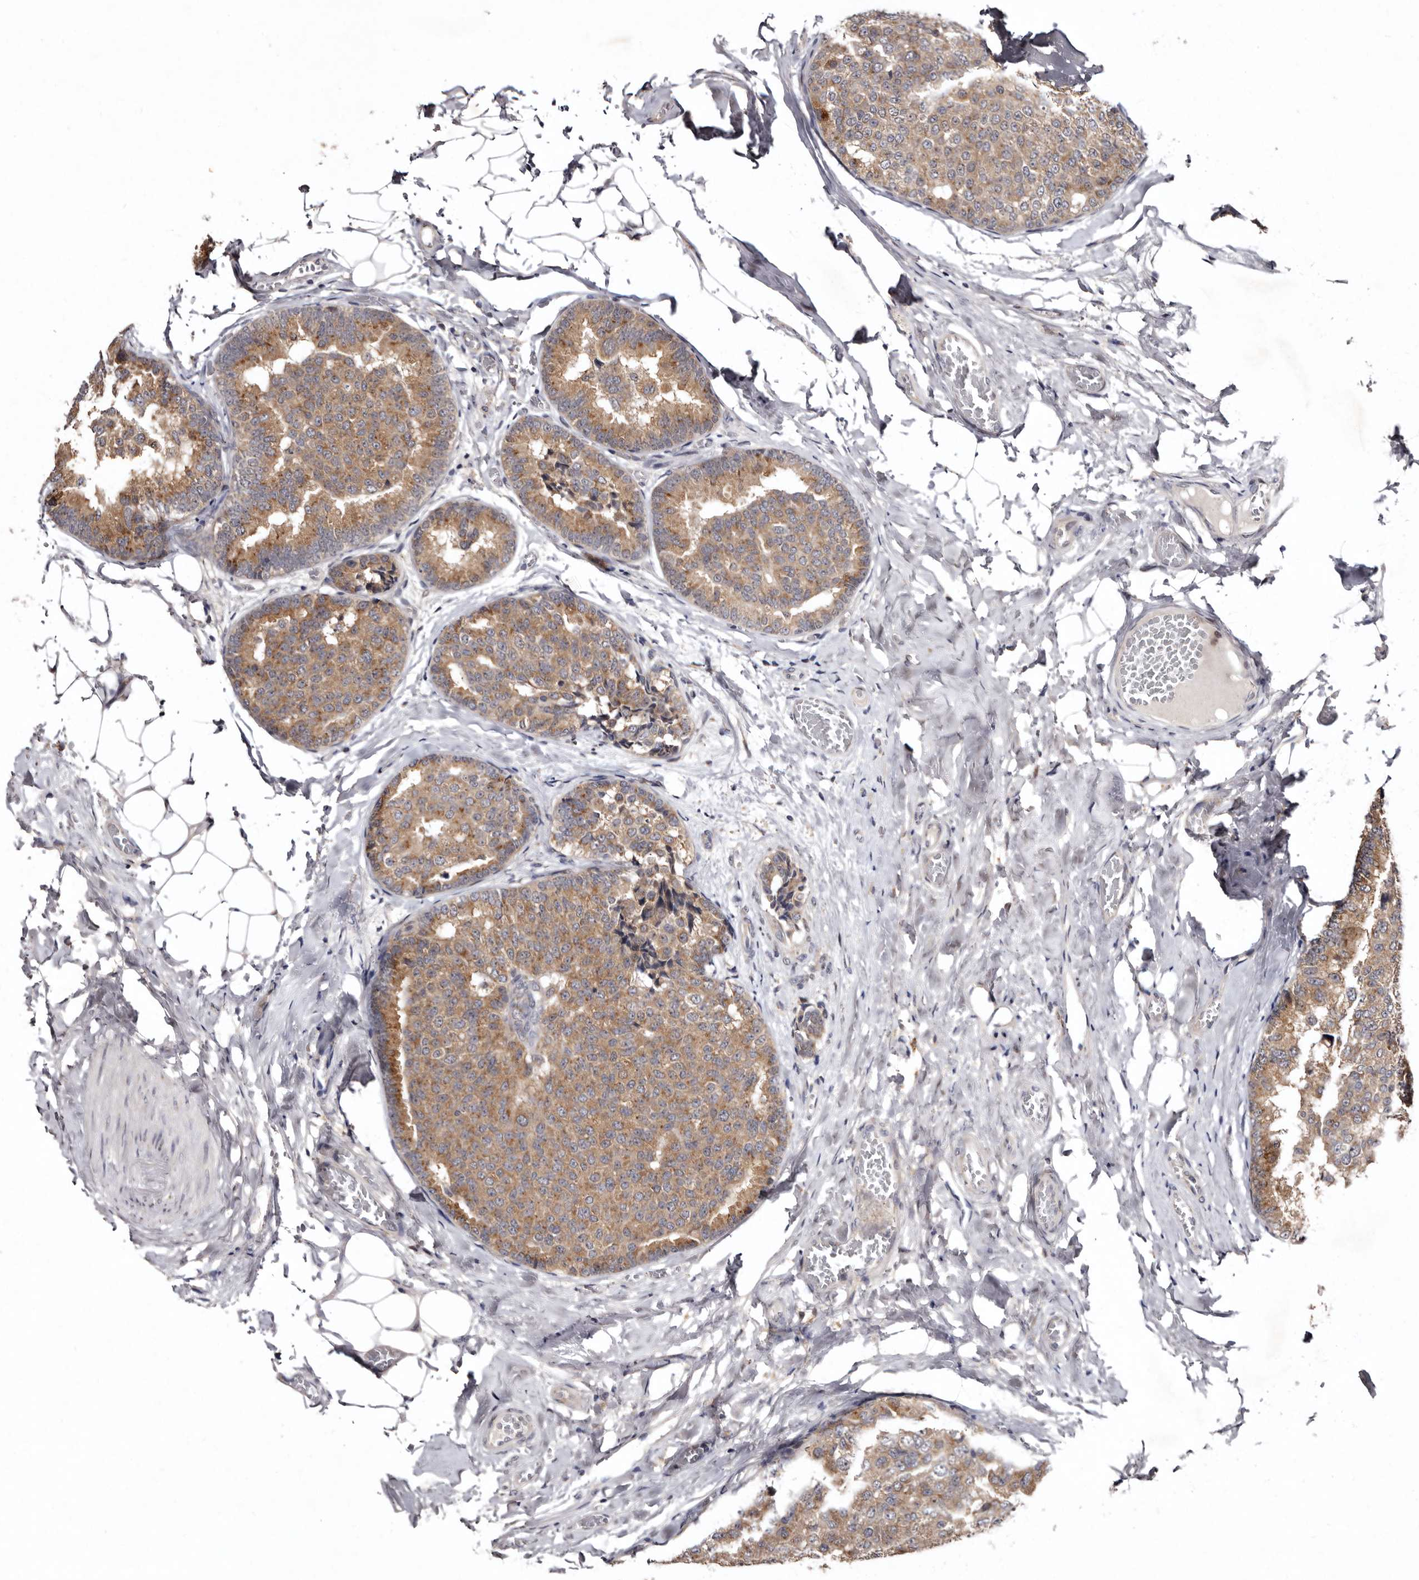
{"staining": {"intensity": "moderate", "quantity": ">75%", "location": "cytoplasmic/membranous"}, "tissue": "breast cancer", "cell_type": "Tumor cells", "image_type": "cancer", "snomed": [{"axis": "morphology", "description": "Normal tissue, NOS"}, {"axis": "morphology", "description": "Duct carcinoma"}, {"axis": "topography", "description": "Breast"}], "caption": "DAB (3,3'-diaminobenzidine) immunohistochemical staining of human breast cancer displays moderate cytoplasmic/membranous protein expression in about >75% of tumor cells.", "gene": "FAM91A1", "patient": {"sex": "female", "age": 43}}